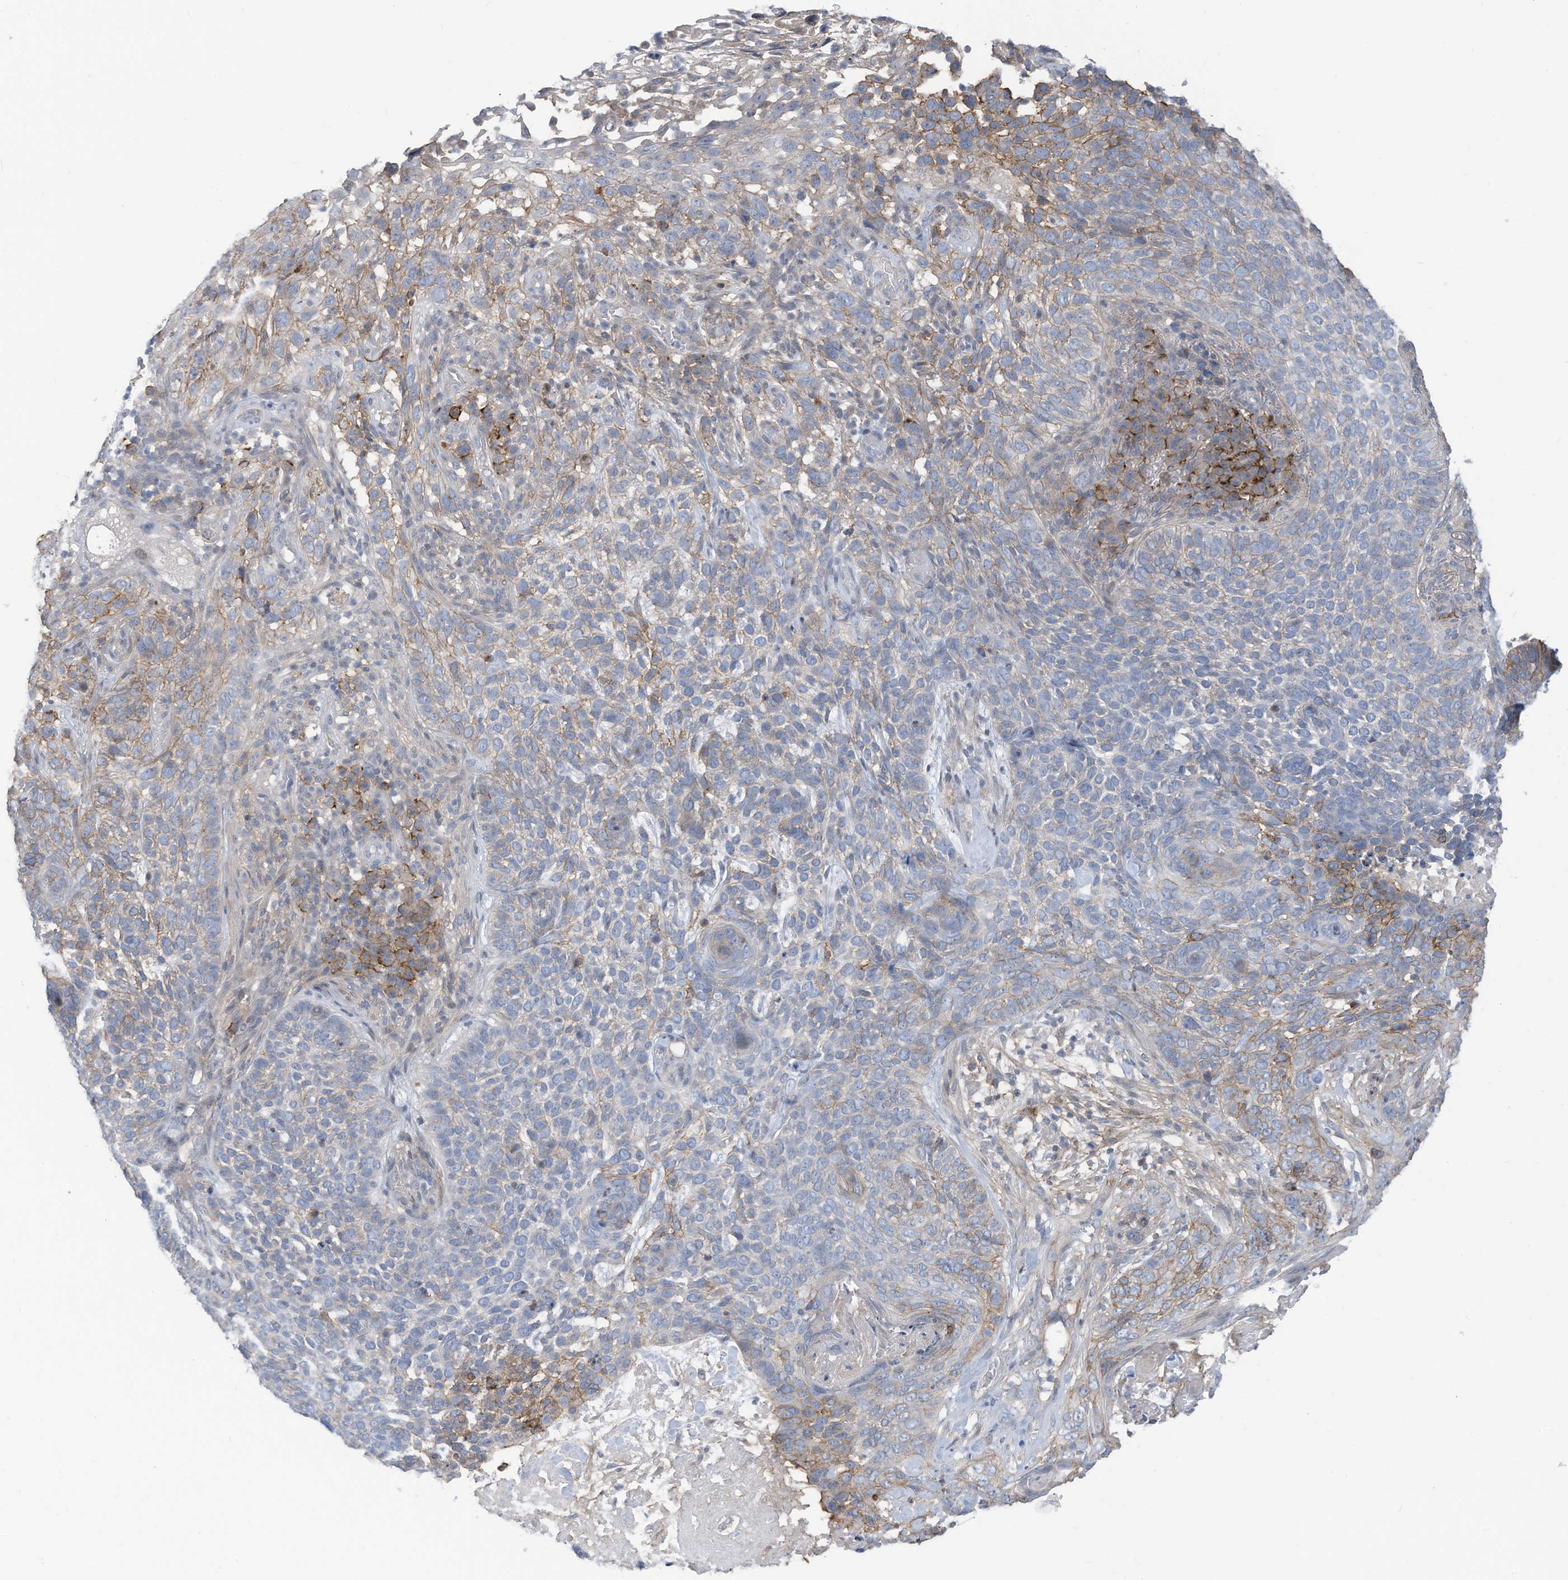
{"staining": {"intensity": "moderate", "quantity": "<25%", "location": "cytoplasmic/membranous"}, "tissue": "skin cancer", "cell_type": "Tumor cells", "image_type": "cancer", "snomed": [{"axis": "morphology", "description": "Basal cell carcinoma"}, {"axis": "topography", "description": "Skin"}], "caption": "A brown stain shows moderate cytoplasmic/membranous positivity of a protein in human skin cancer (basal cell carcinoma) tumor cells.", "gene": "SLC1A5", "patient": {"sex": "female", "age": 64}}